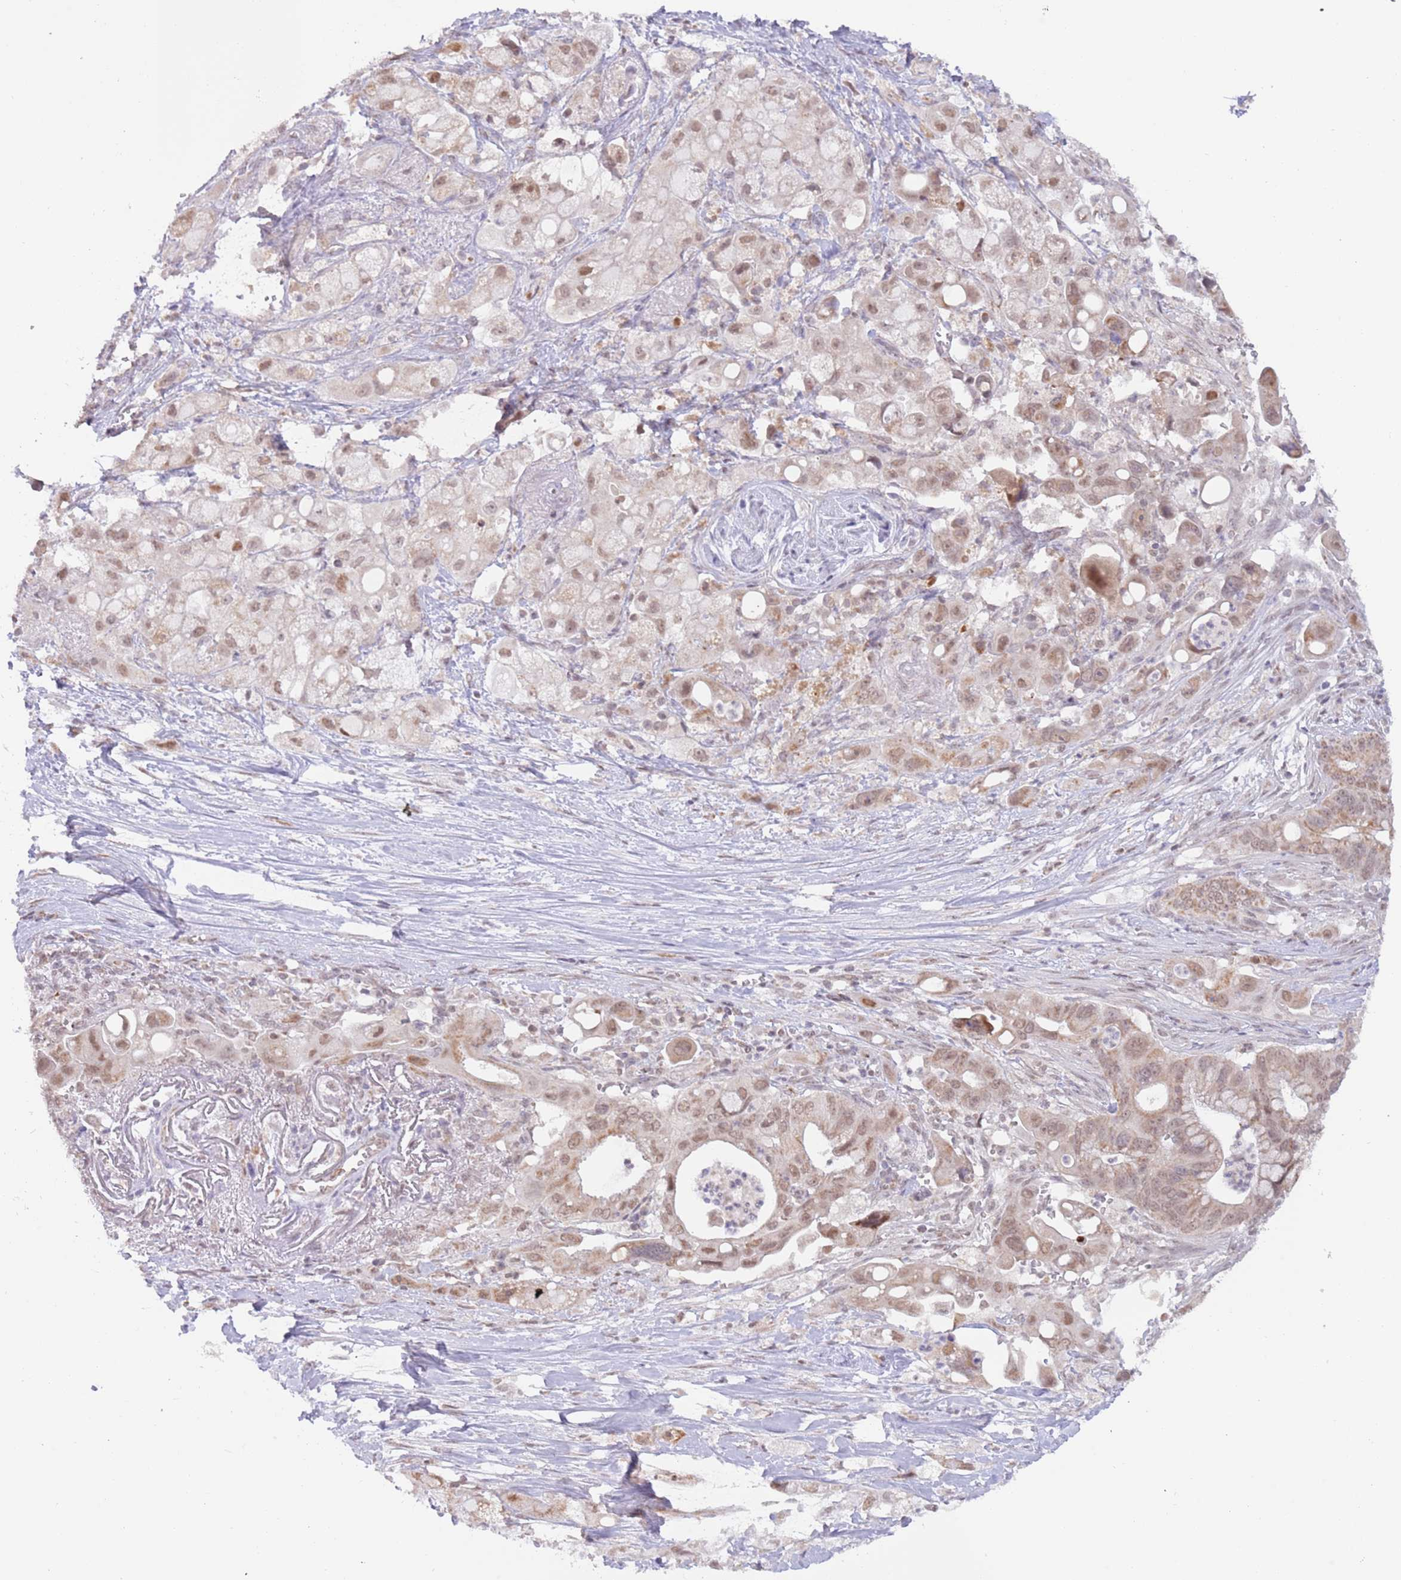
{"staining": {"intensity": "moderate", "quantity": ">75%", "location": "cytoplasmic/membranous,nuclear"}, "tissue": "pancreatic cancer", "cell_type": "Tumor cells", "image_type": "cancer", "snomed": [{"axis": "morphology", "description": "Adenocarcinoma, NOS"}, {"axis": "topography", "description": "Pancreas"}], "caption": "A photomicrograph of human pancreatic cancer stained for a protein displays moderate cytoplasmic/membranous and nuclear brown staining in tumor cells.", "gene": "TIMM13", "patient": {"sex": "male", "age": 68}}